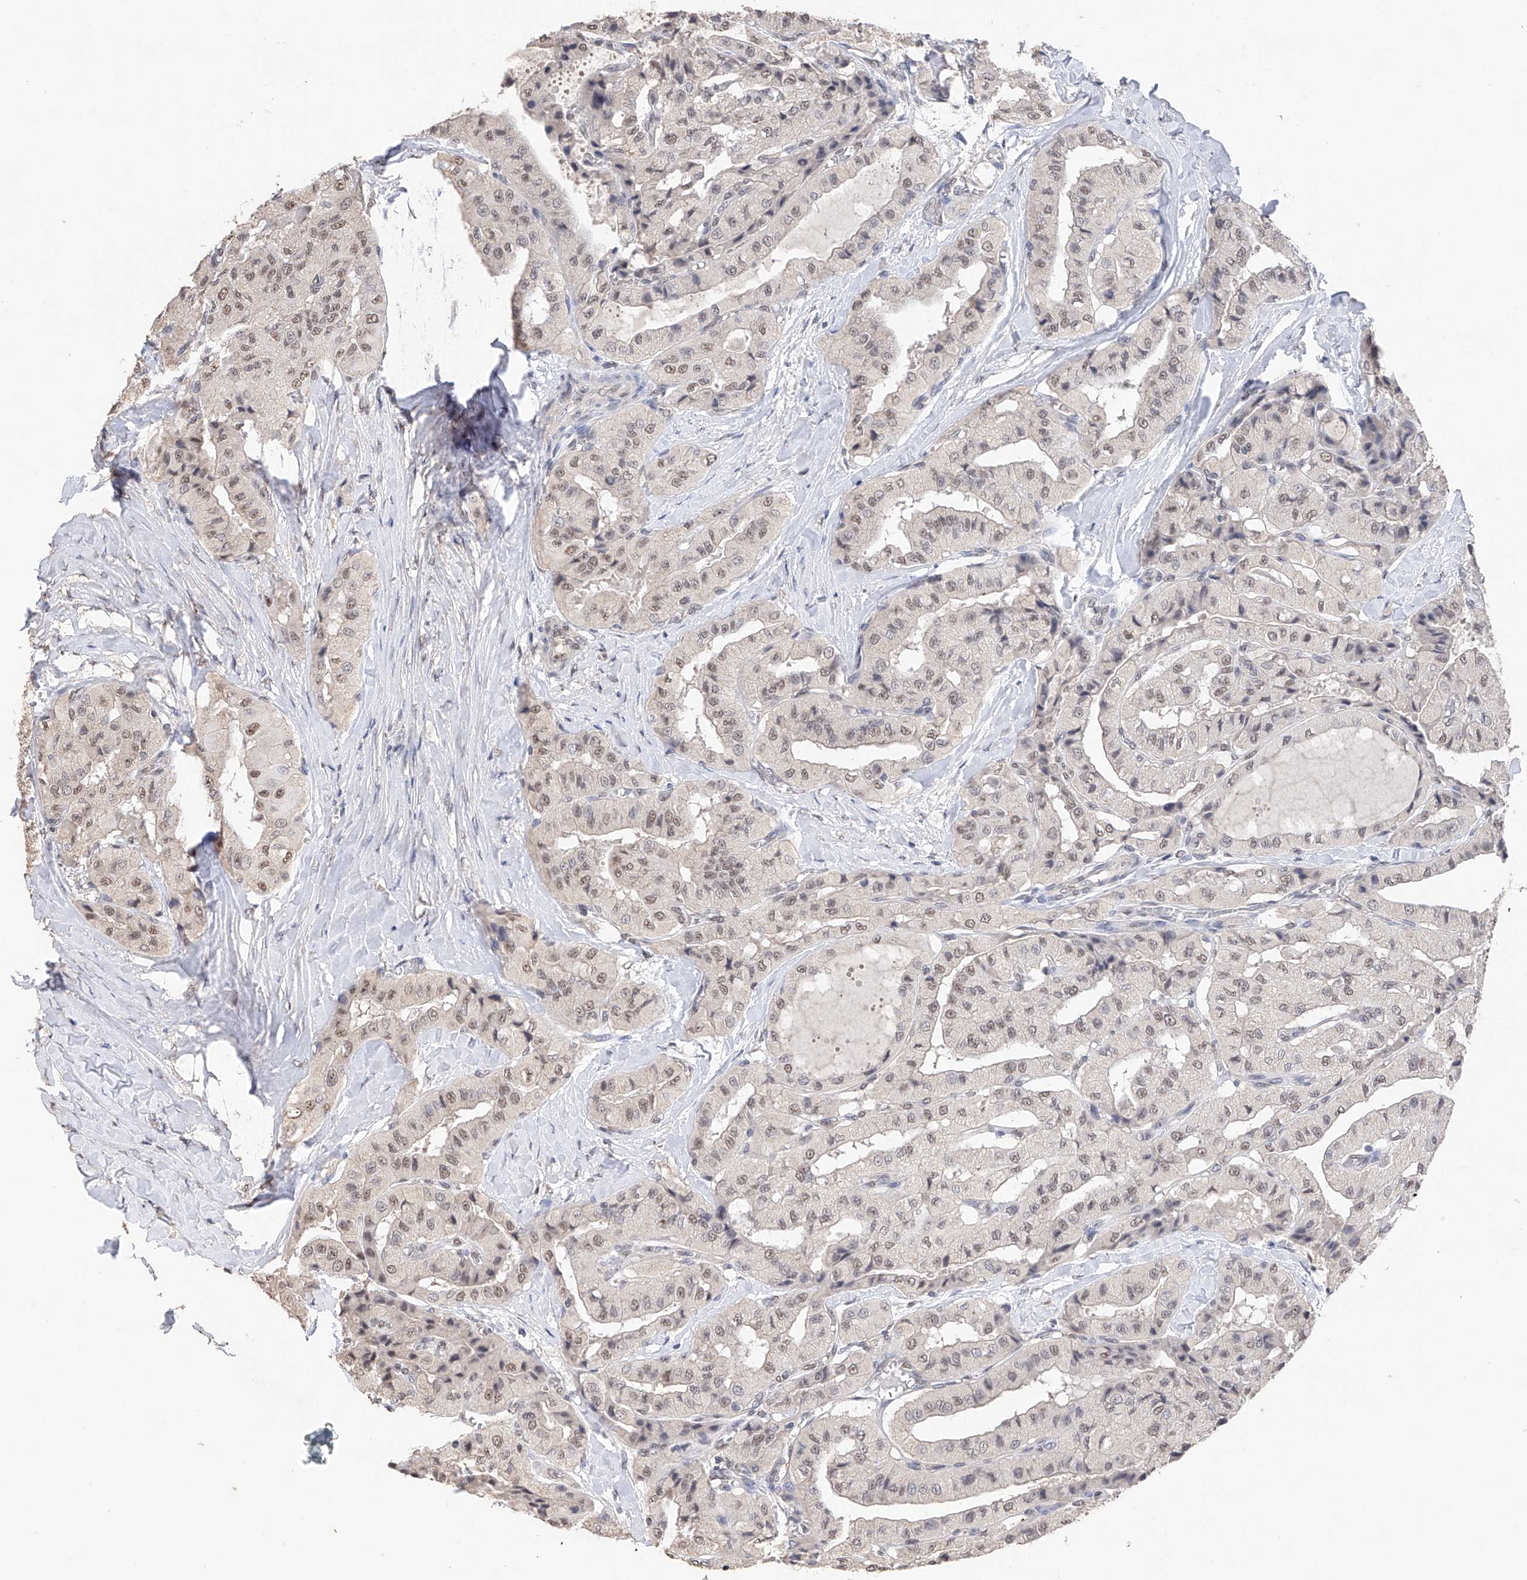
{"staining": {"intensity": "weak", "quantity": "25%-75%", "location": "nuclear"}, "tissue": "thyroid cancer", "cell_type": "Tumor cells", "image_type": "cancer", "snomed": [{"axis": "morphology", "description": "Papillary adenocarcinoma, NOS"}, {"axis": "topography", "description": "Thyroid gland"}], "caption": "A brown stain highlights weak nuclear expression of a protein in thyroid cancer (papillary adenocarcinoma) tumor cells.", "gene": "DMAP1", "patient": {"sex": "female", "age": 59}}